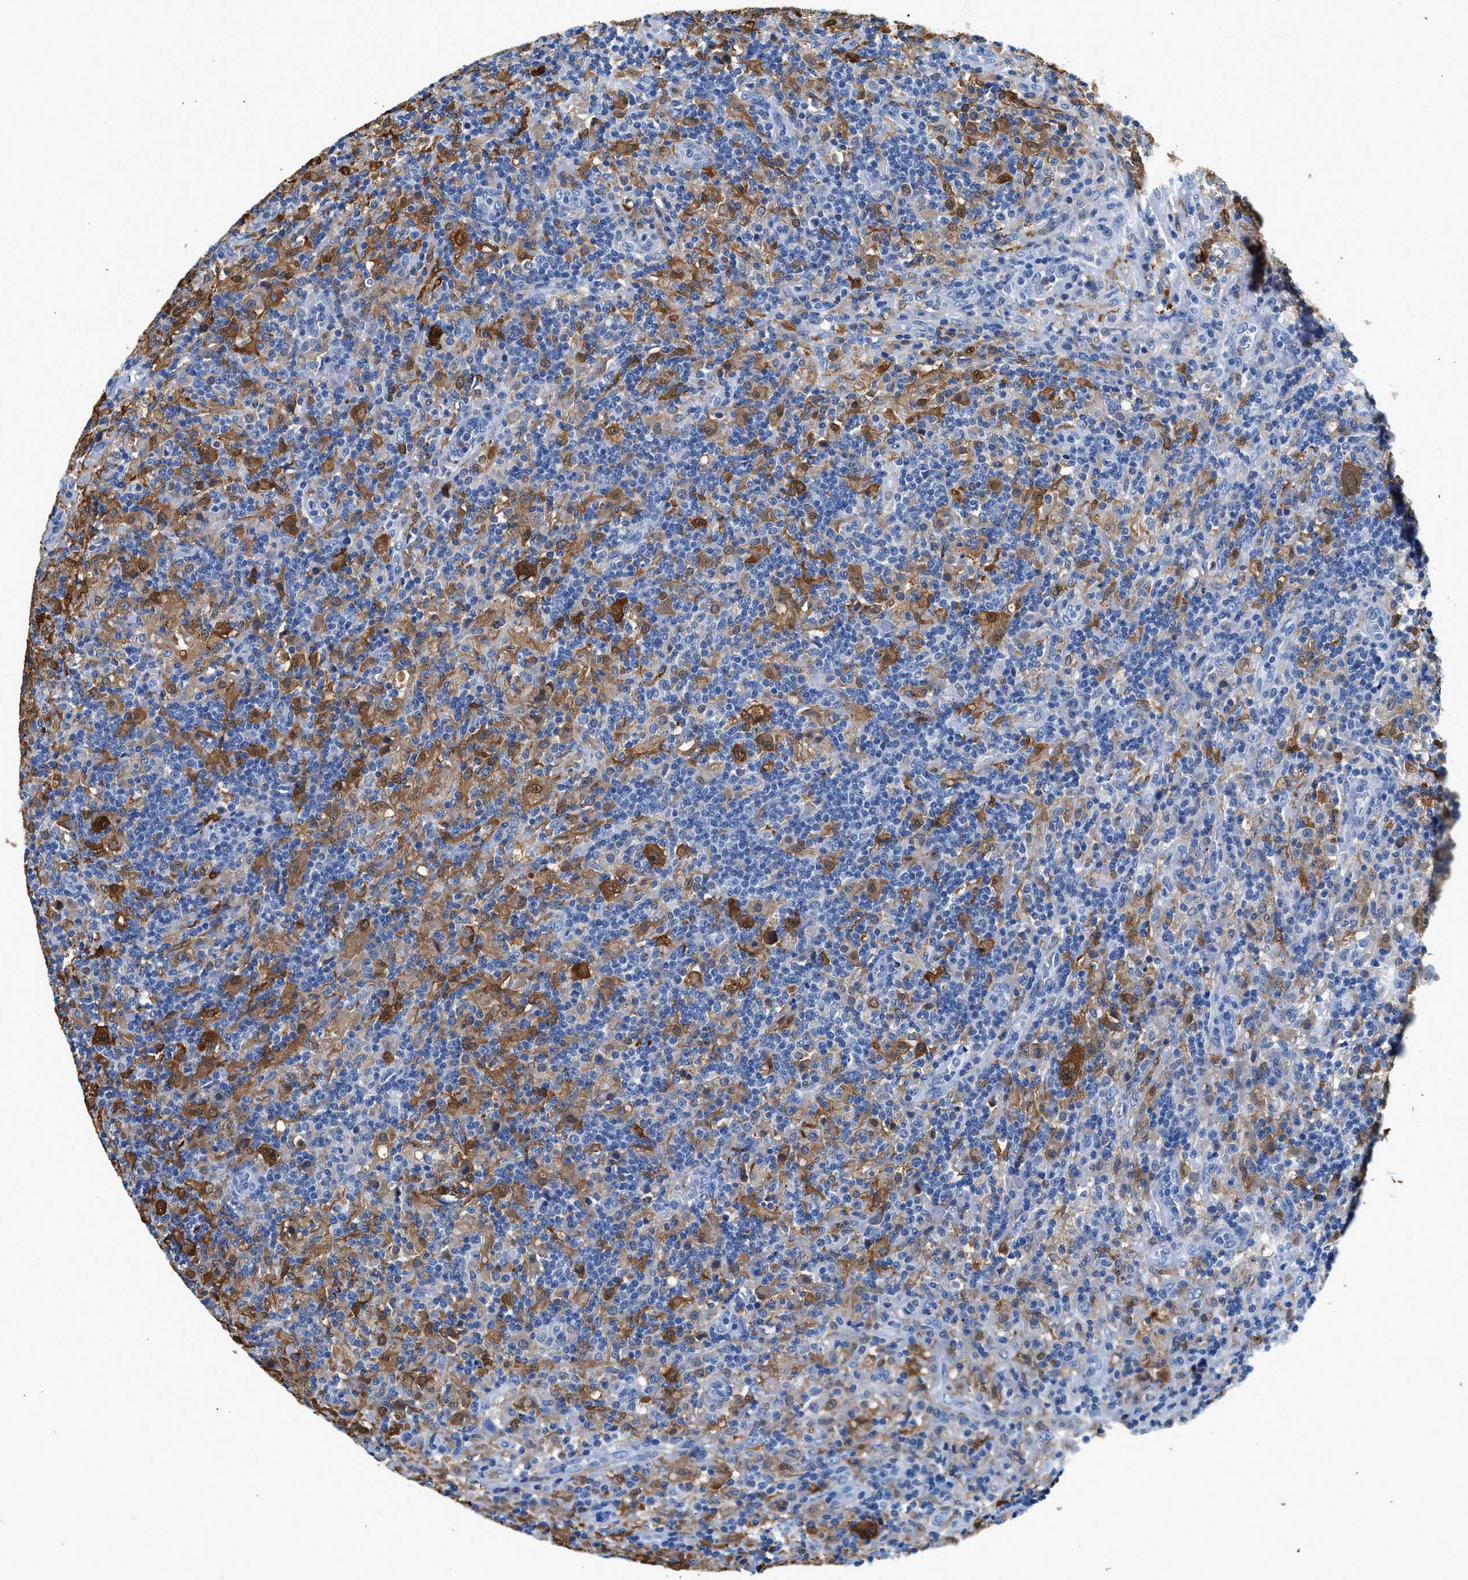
{"staining": {"intensity": "strong", "quantity": ">75%", "location": "cytoplasmic/membranous"}, "tissue": "lymphoma", "cell_type": "Tumor cells", "image_type": "cancer", "snomed": [{"axis": "morphology", "description": "Hodgkin's disease, NOS"}, {"axis": "topography", "description": "Lymph node"}], "caption": "This photomicrograph reveals IHC staining of human lymphoma, with high strong cytoplasmic/membranous positivity in approximately >75% of tumor cells.", "gene": "FADS6", "patient": {"sex": "male", "age": 70}}